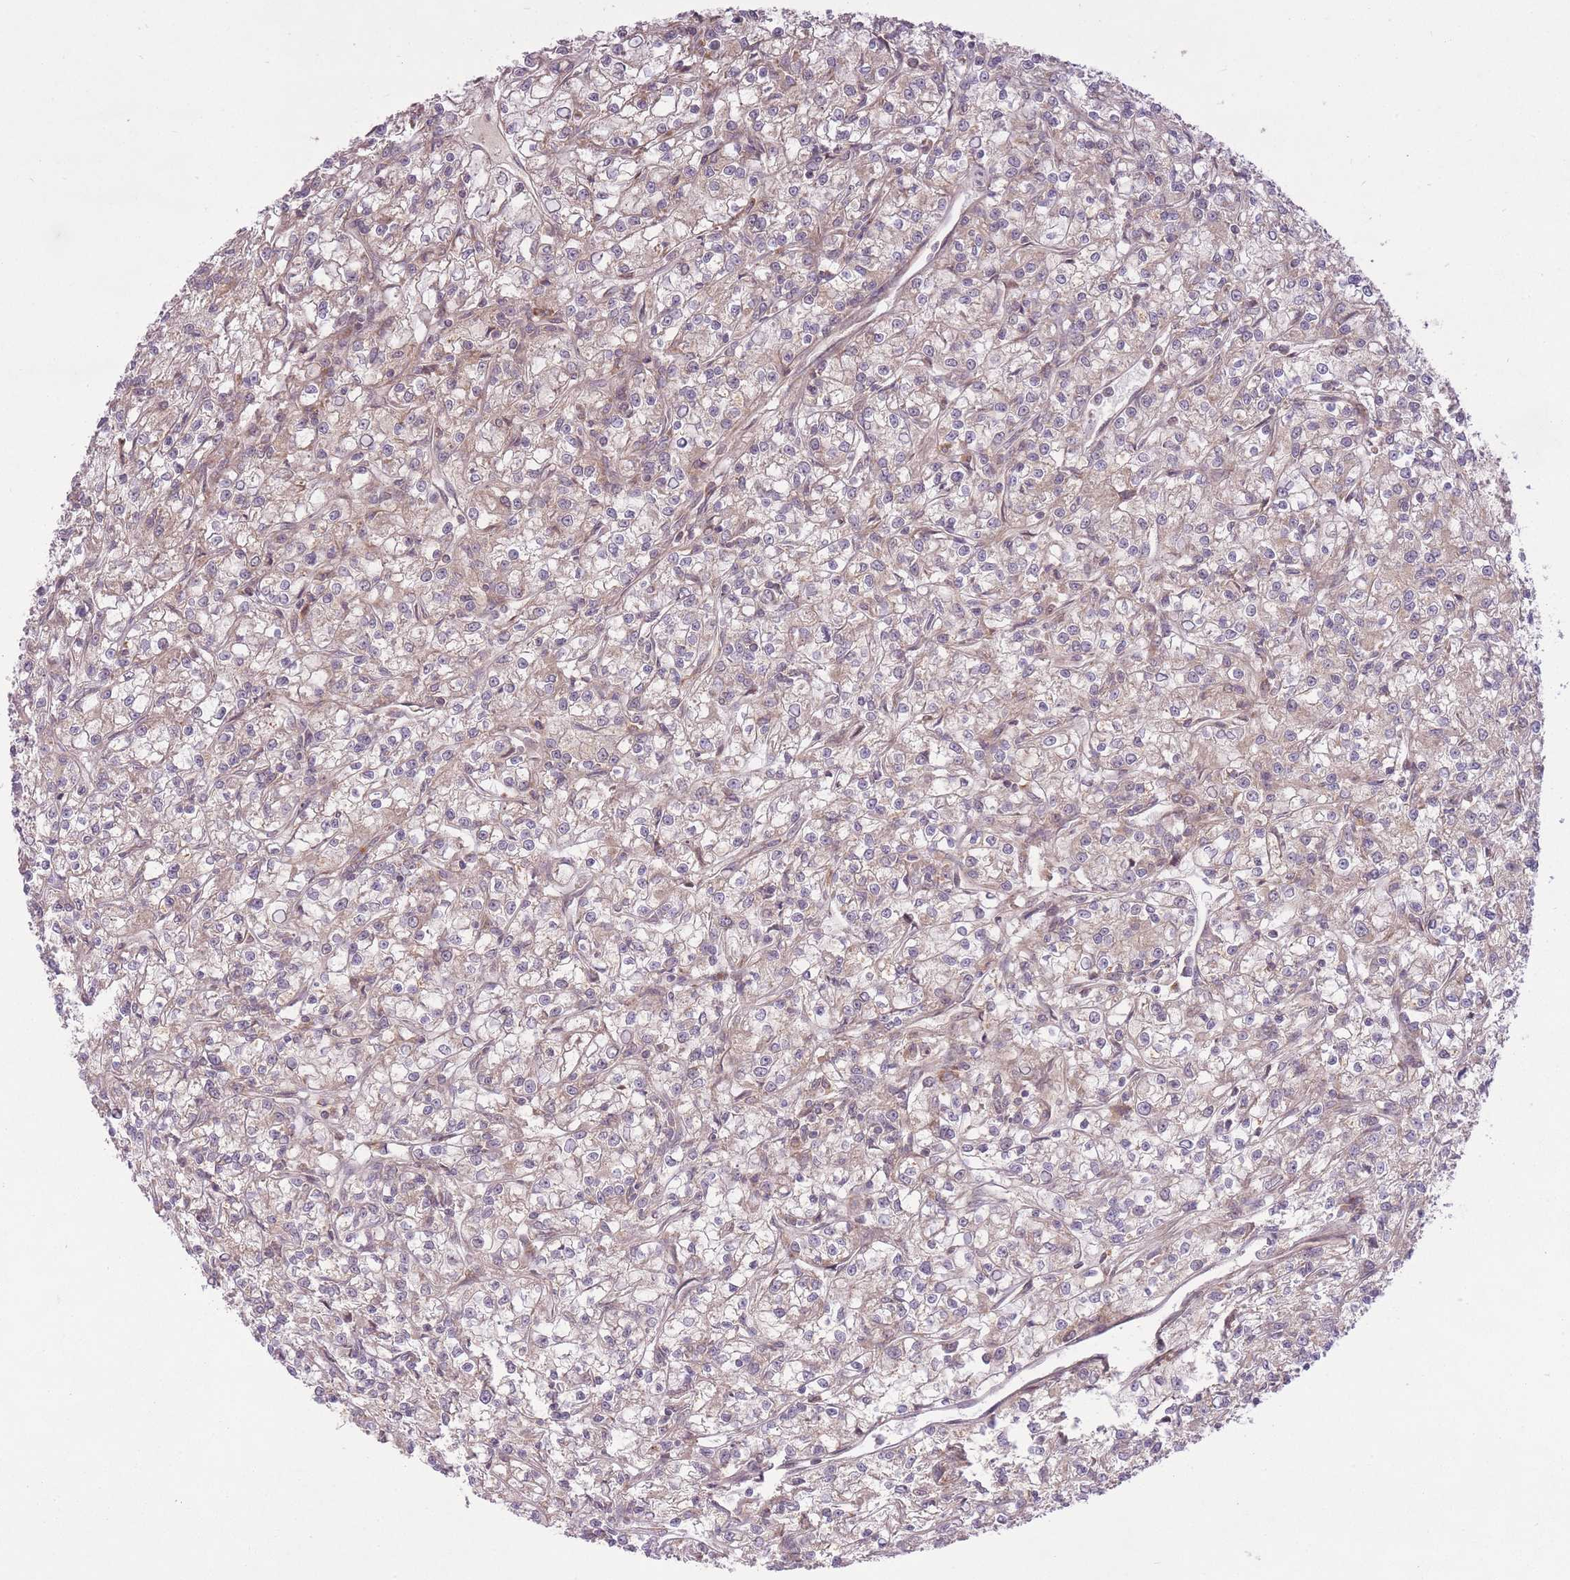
{"staining": {"intensity": "weak", "quantity": "25%-75%", "location": "cytoplasmic/membranous"}, "tissue": "renal cancer", "cell_type": "Tumor cells", "image_type": "cancer", "snomed": [{"axis": "morphology", "description": "Adenocarcinoma, NOS"}, {"axis": "topography", "description": "Kidney"}], "caption": "This photomicrograph exhibits immunohistochemistry (IHC) staining of human renal cancer (adenocarcinoma), with low weak cytoplasmic/membranous positivity in about 25%-75% of tumor cells.", "gene": "ZNF391", "patient": {"sex": "female", "age": 59}}